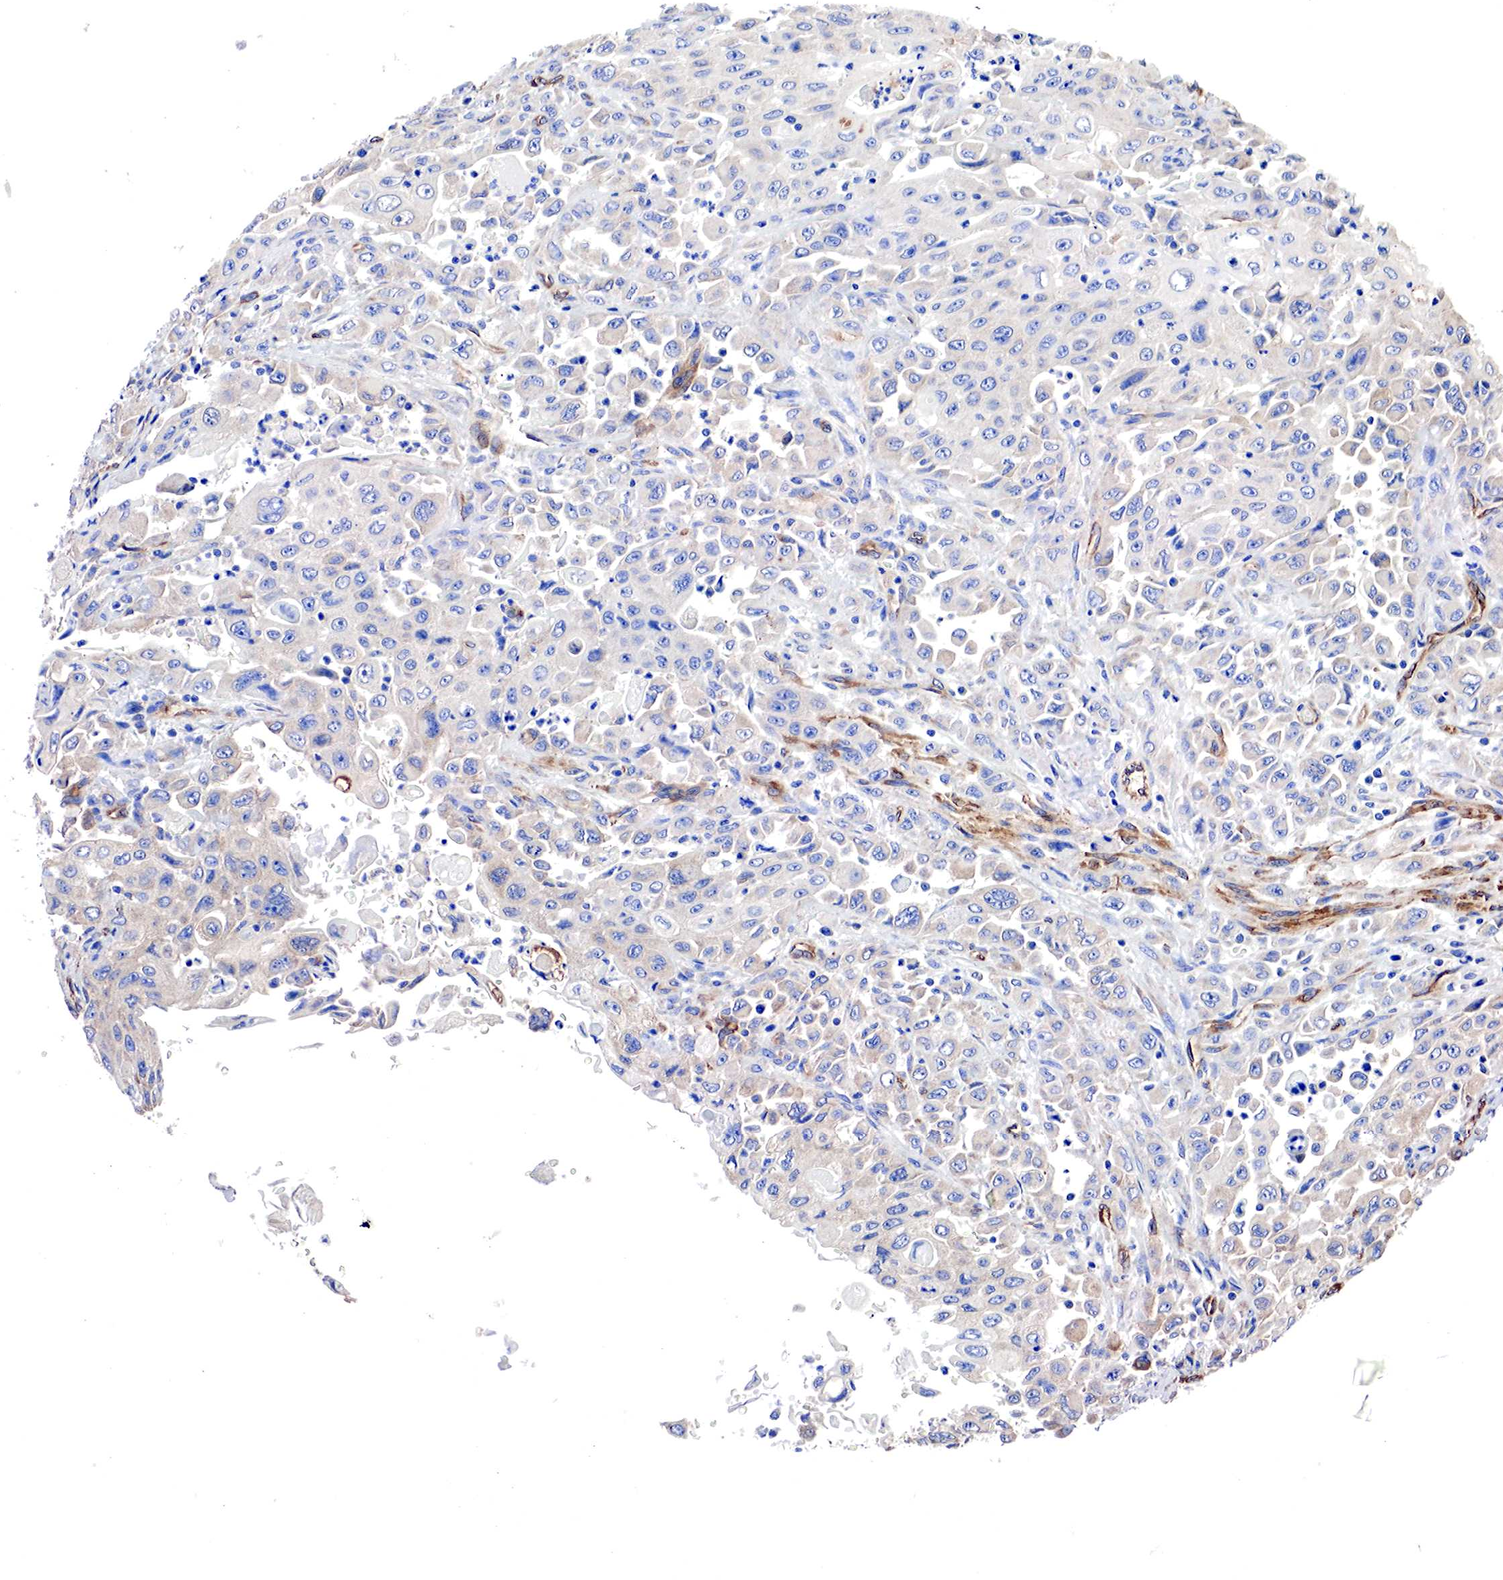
{"staining": {"intensity": "negative", "quantity": "none", "location": "none"}, "tissue": "pancreatic cancer", "cell_type": "Tumor cells", "image_type": "cancer", "snomed": [{"axis": "morphology", "description": "Adenocarcinoma, NOS"}, {"axis": "topography", "description": "Pancreas"}], "caption": "Adenocarcinoma (pancreatic) was stained to show a protein in brown. There is no significant staining in tumor cells.", "gene": "RDX", "patient": {"sex": "male", "age": 70}}